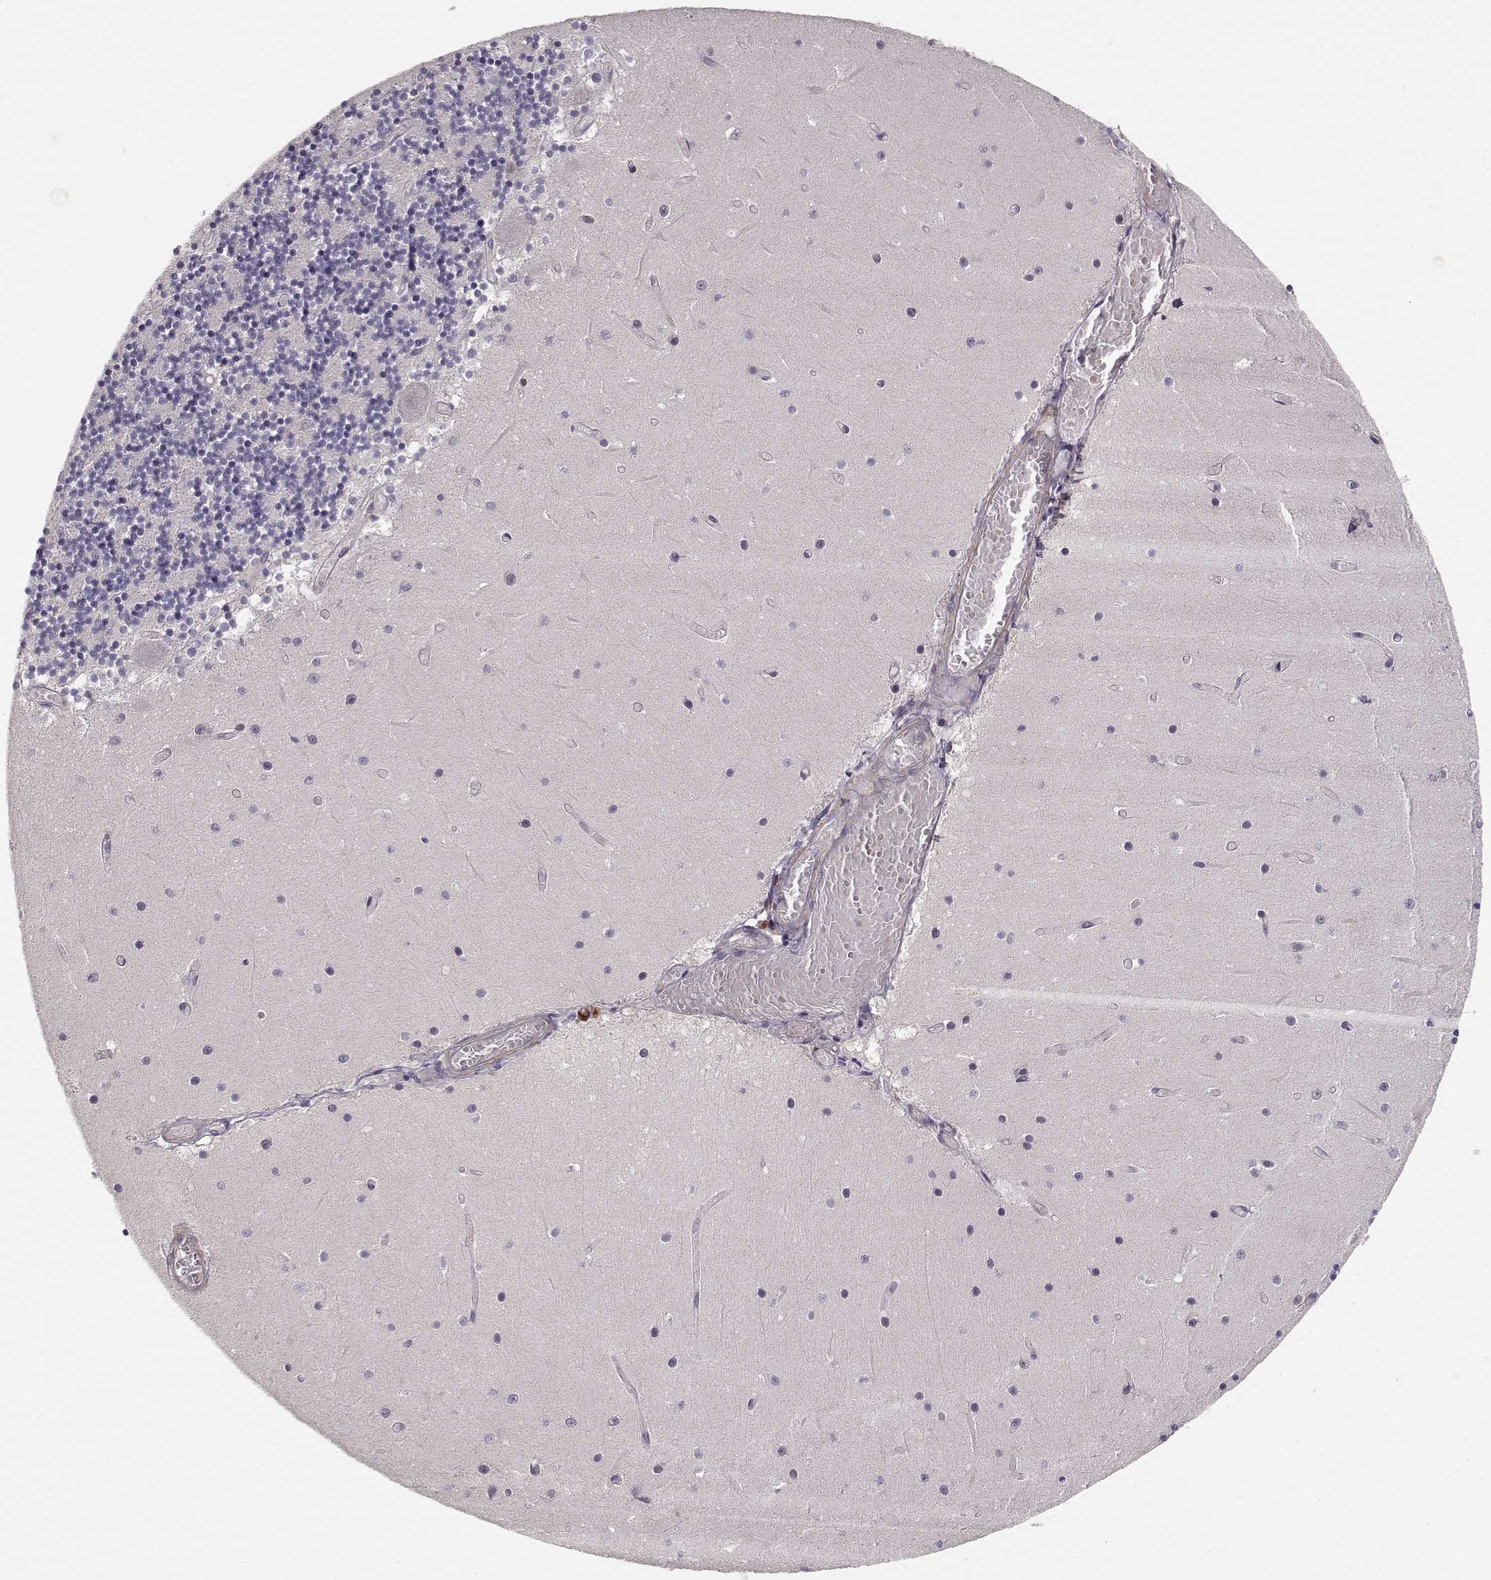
{"staining": {"intensity": "negative", "quantity": "none", "location": "none"}, "tissue": "cerebellum", "cell_type": "Cells in granular layer", "image_type": "normal", "snomed": [{"axis": "morphology", "description": "Normal tissue, NOS"}, {"axis": "topography", "description": "Cerebellum"}], "caption": "The micrograph shows no significant expression in cells in granular layer of cerebellum. Nuclei are stained in blue.", "gene": "RGS9BP", "patient": {"sex": "female", "age": 28}}